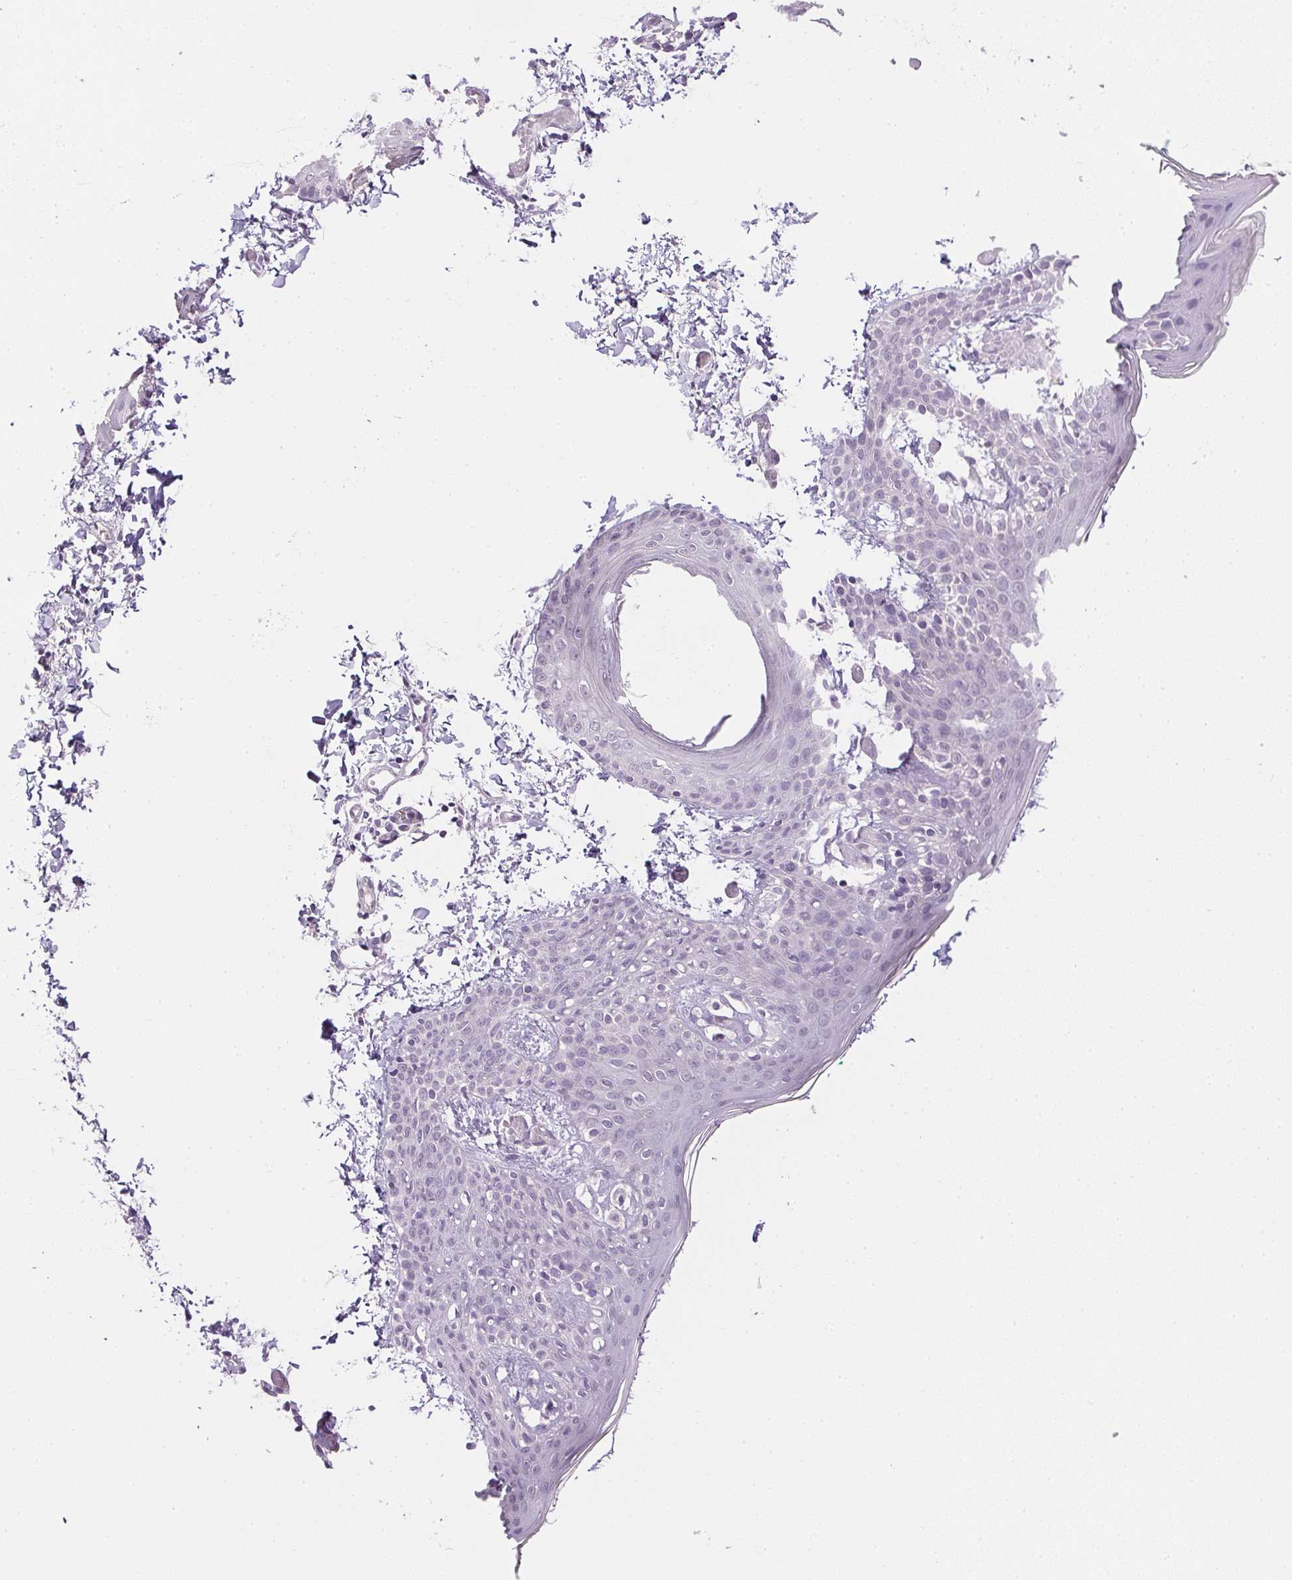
{"staining": {"intensity": "negative", "quantity": "none", "location": "none"}, "tissue": "skin", "cell_type": "Fibroblasts", "image_type": "normal", "snomed": [{"axis": "morphology", "description": "Normal tissue, NOS"}, {"axis": "topography", "description": "Skin"}], "caption": "Immunohistochemistry (IHC) photomicrograph of unremarkable skin: skin stained with DAB displays no significant protein staining in fibroblasts. Brightfield microscopy of IHC stained with DAB (3,3'-diaminobenzidine) (brown) and hematoxylin (blue), captured at high magnification.", "gene": "PRL", "patient": {"sex": "male", "age": 16}}